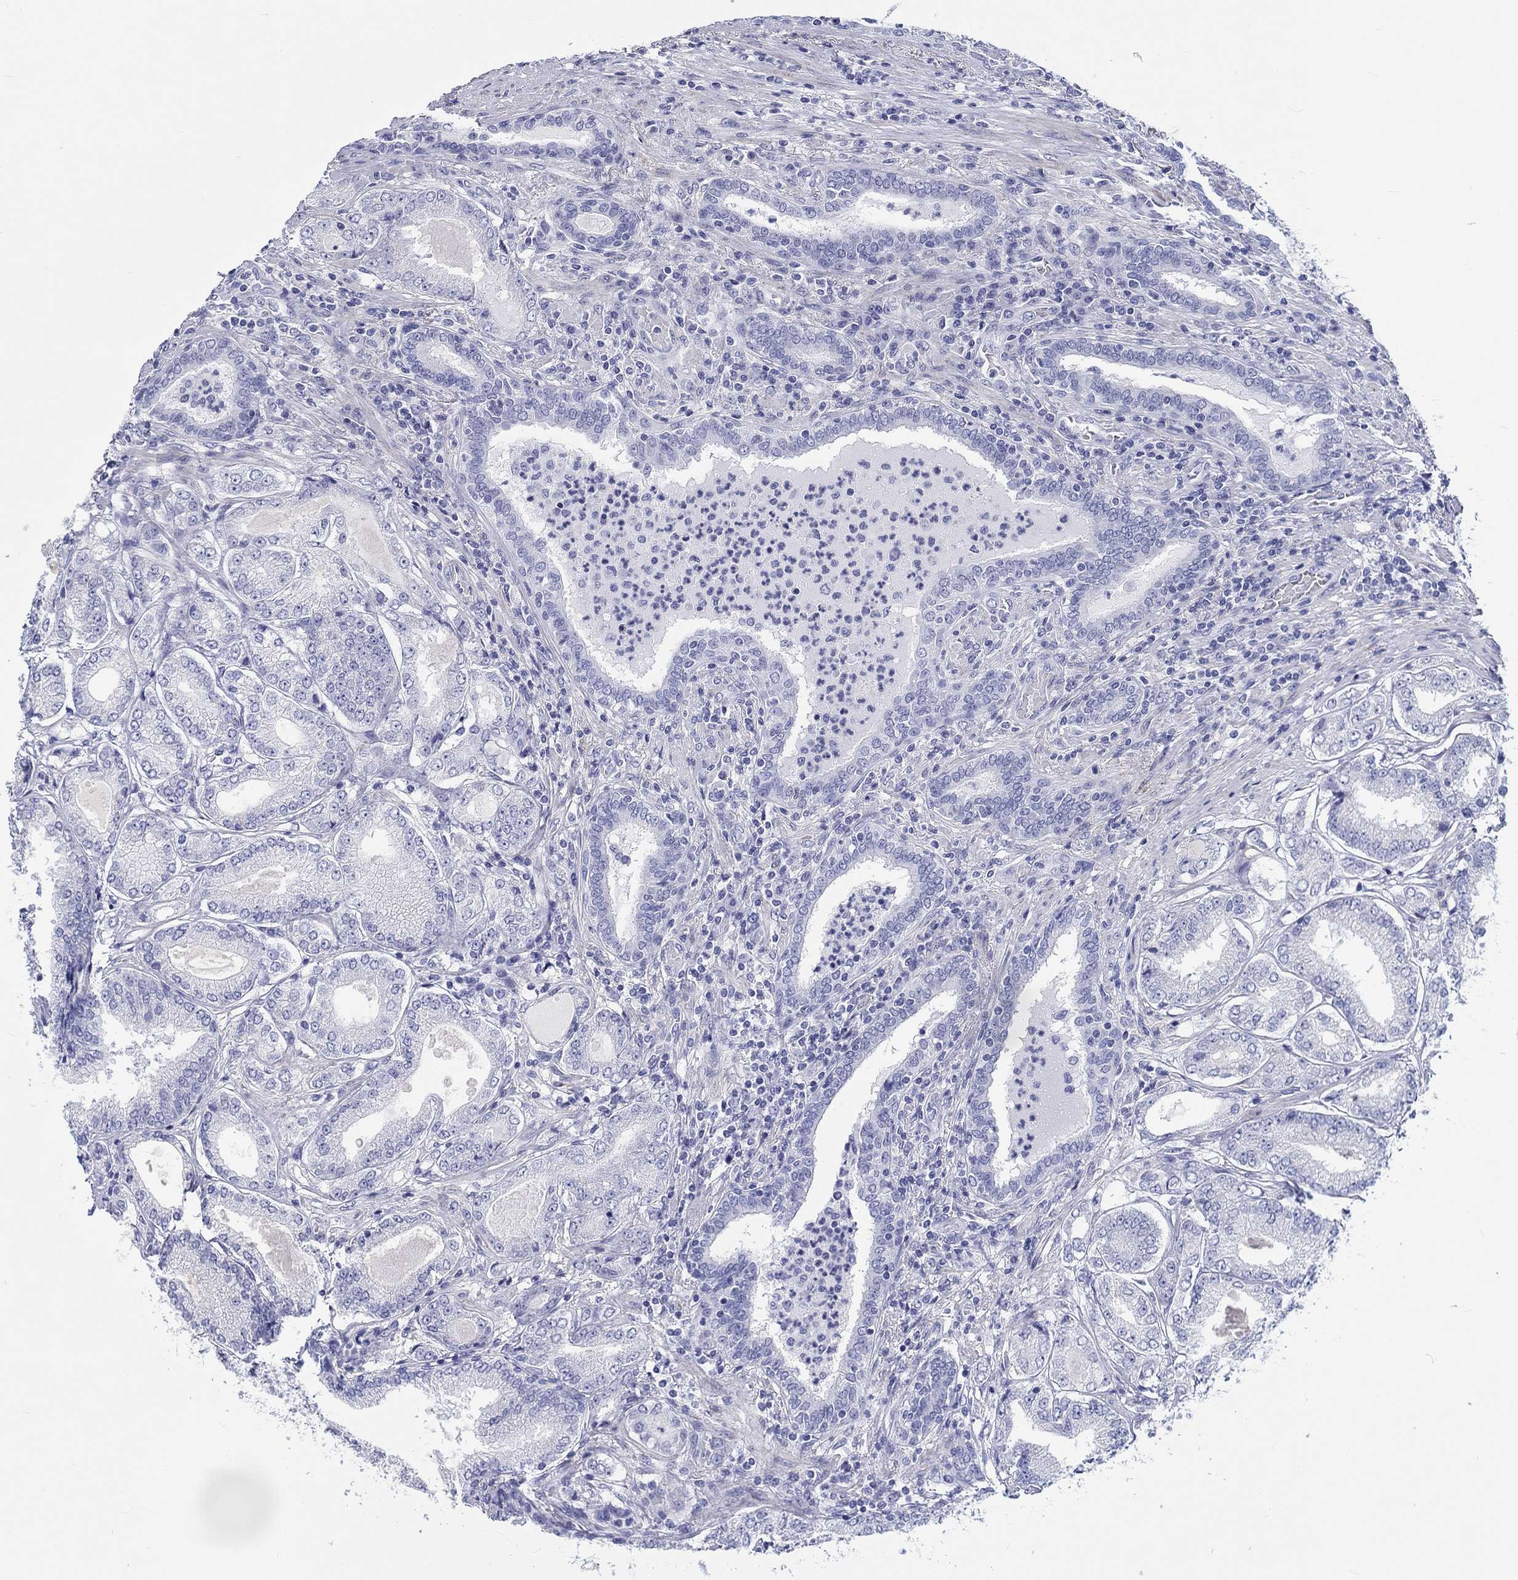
{"staining": {"intensity": "negative", "quantity": "none", "location": "none"}, "tissue": "prostate cancer", "cell_type": "Tumor cells", "image_type": "cancer", "snomed": [{"axis": "morphology", "description": "Adenocarcinoma, NOS"}, {"axis": "topography", "description": "Prostate"}], "caption": "DAB (3,3'-diaminobenzidine) immunohistochemical staining of prostate cancer (adenocarcinoma) demonstrates no significant expression in tumor cells.", "gene": "H1-1", "patient": {"sex": "male", "age": 65}}